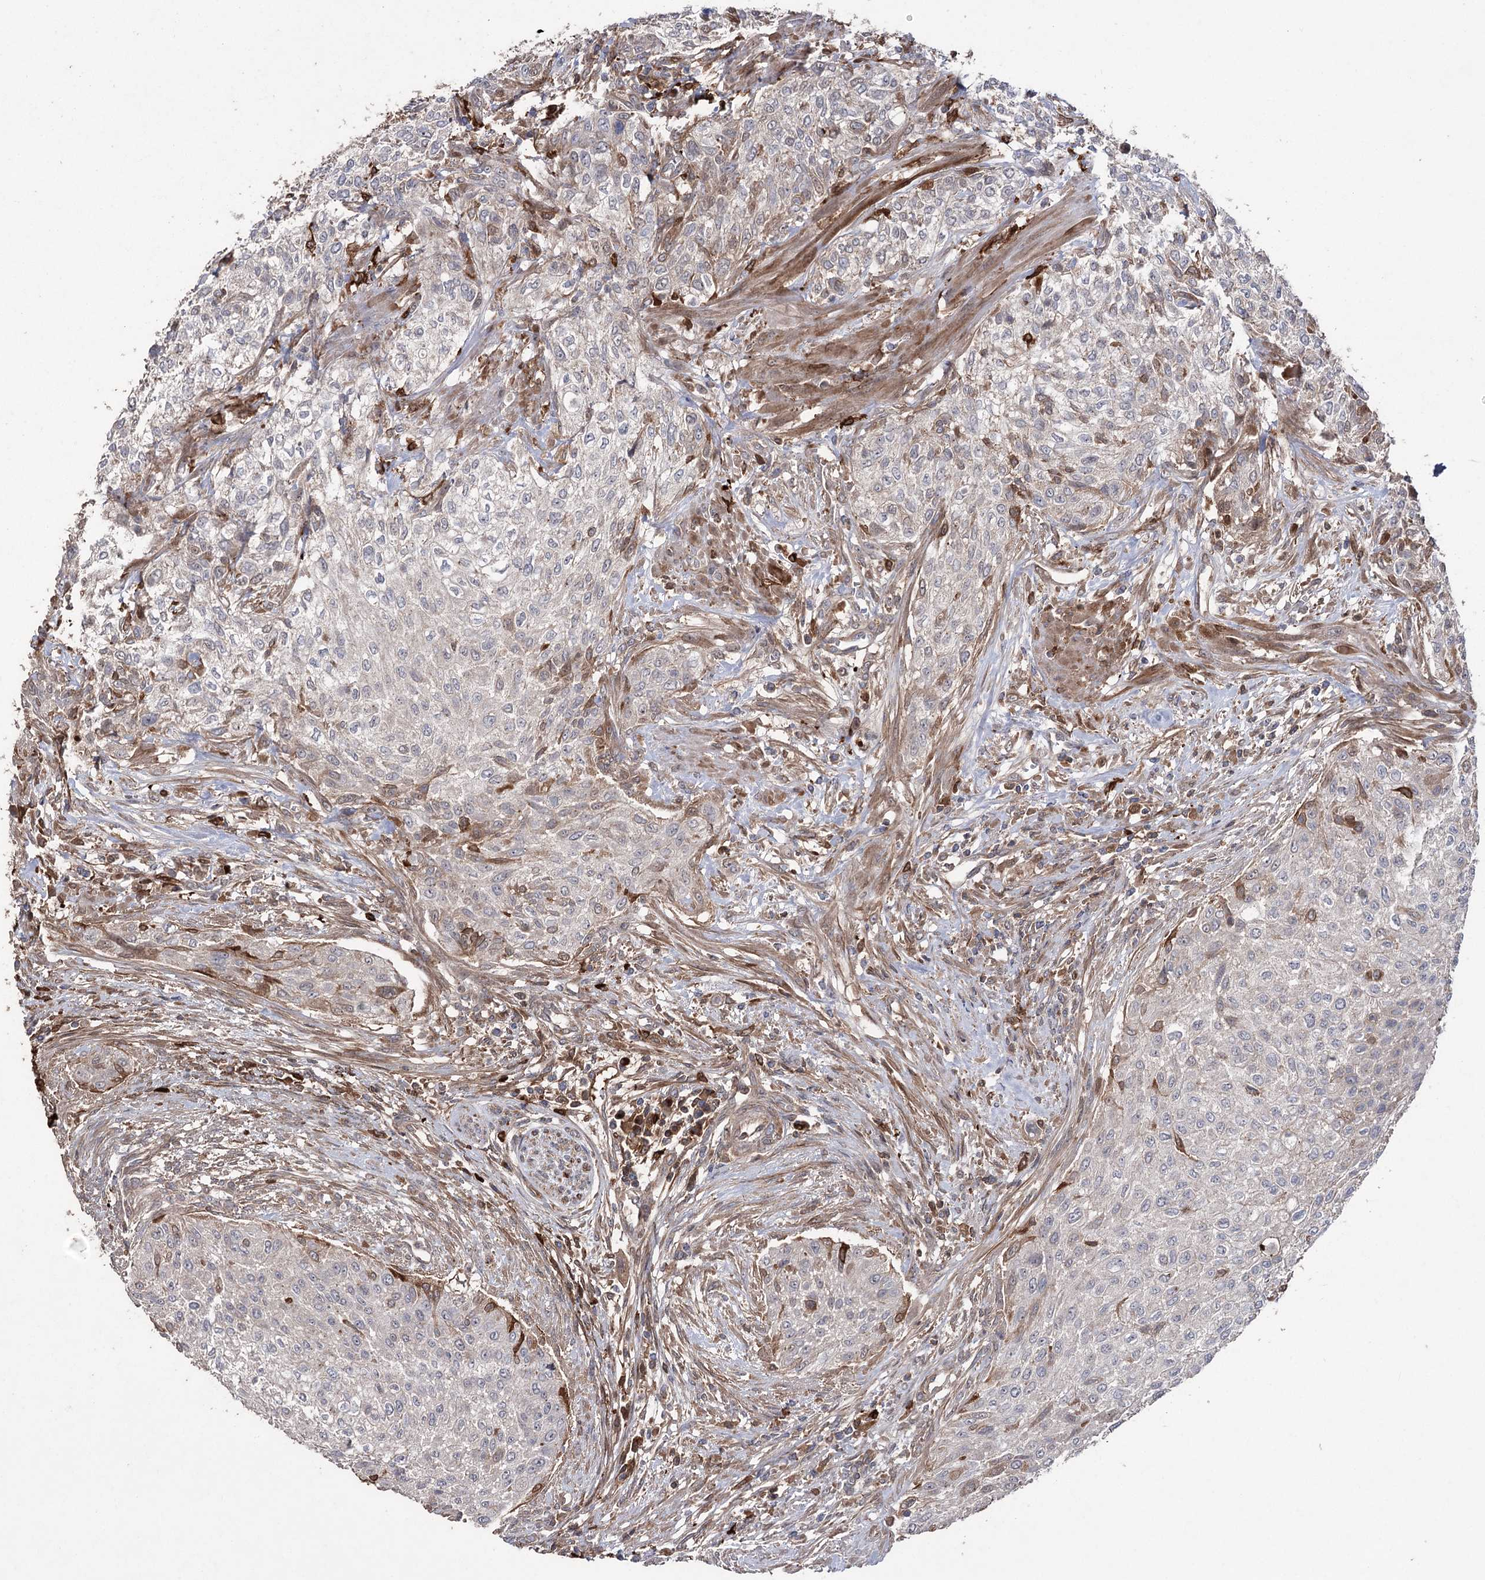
{"staining": {"intensity": "weak", "quantity": "<25%", "location": "cytoplasmic/membranous"}, "tissue": "urothelial cancer", "cell_type": "Tumor cells", "image_type": "cancer", "snomed": [{"axis": "morphology", "description": "Urothelial carcinoma, High grade"}, {"axis": "topography", "description": "Urinary bladder"}], "caption": "The micrograph displays no significant staining in tumor cells of urothelial carcinoma (high-grade). The staining is performed using DAB (3,3'-diaminobenzidine) brown chromogen with nuclei counter-stained in using hematoxylin.", "gene": "OTUD1", "patient": {"sex": "male", "age": 35}}